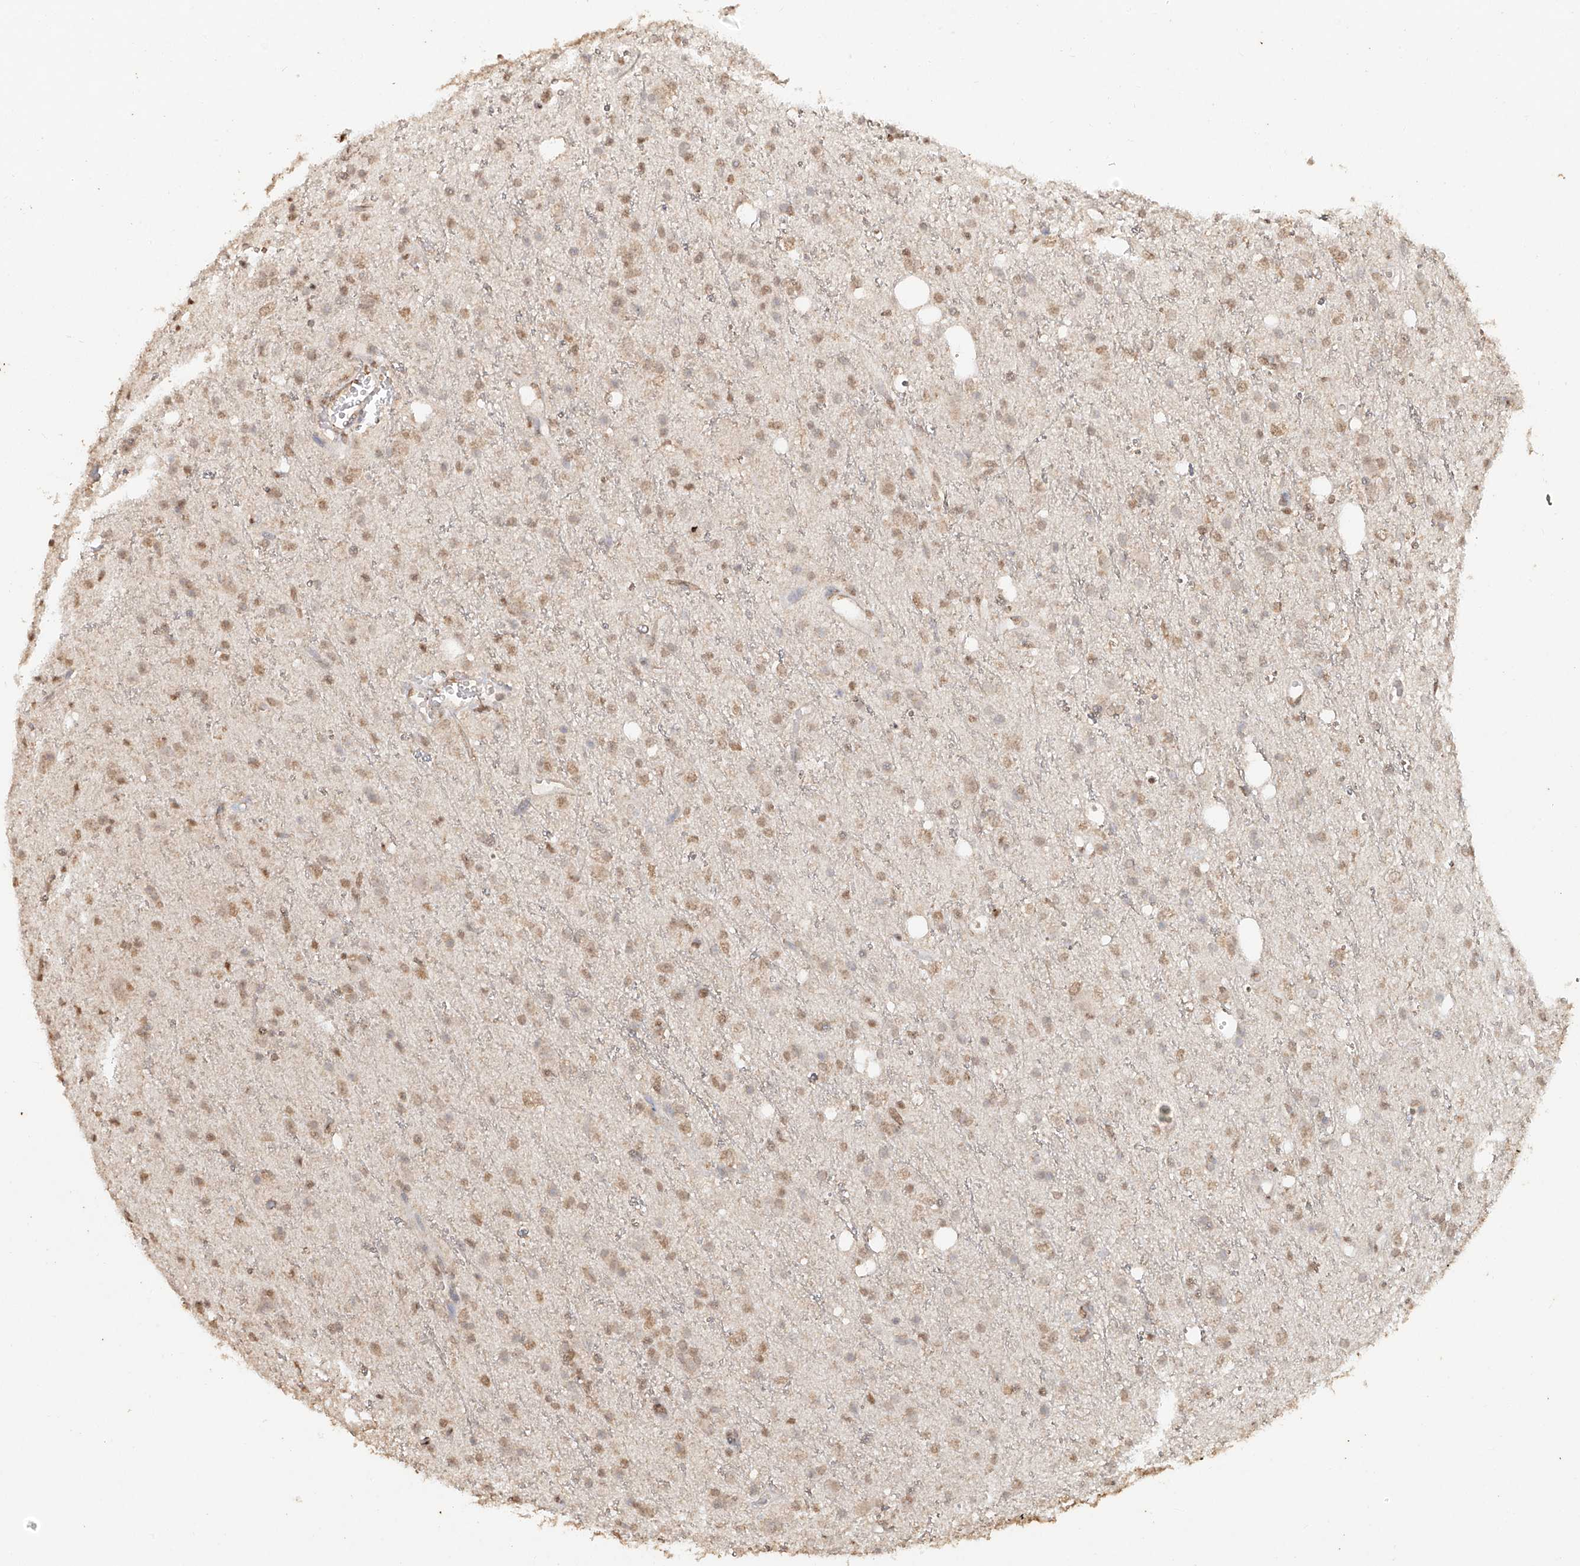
{"staining": {"intensity": "weak", "quantity": ">75%", "location": "nuclear"}, "tissue": "glioma", "cell_type": "Tumor cells", "image_type": "cancer", "snomed": [{"axis": "morphology", "description": "Glioma, malignant, High grade"}, {"axis": "topography", "description": "Brain"}], "caption": "High-magnification brightfield microscopy of glioma stained with DAB (brown) and counterstained with hematoxylin (blue). tumor cells exhibit weak nuclear positivity is identified in about>75% of cells.", "gene": "TIGAR", "patient": {"sex": "male", "age": 47}}